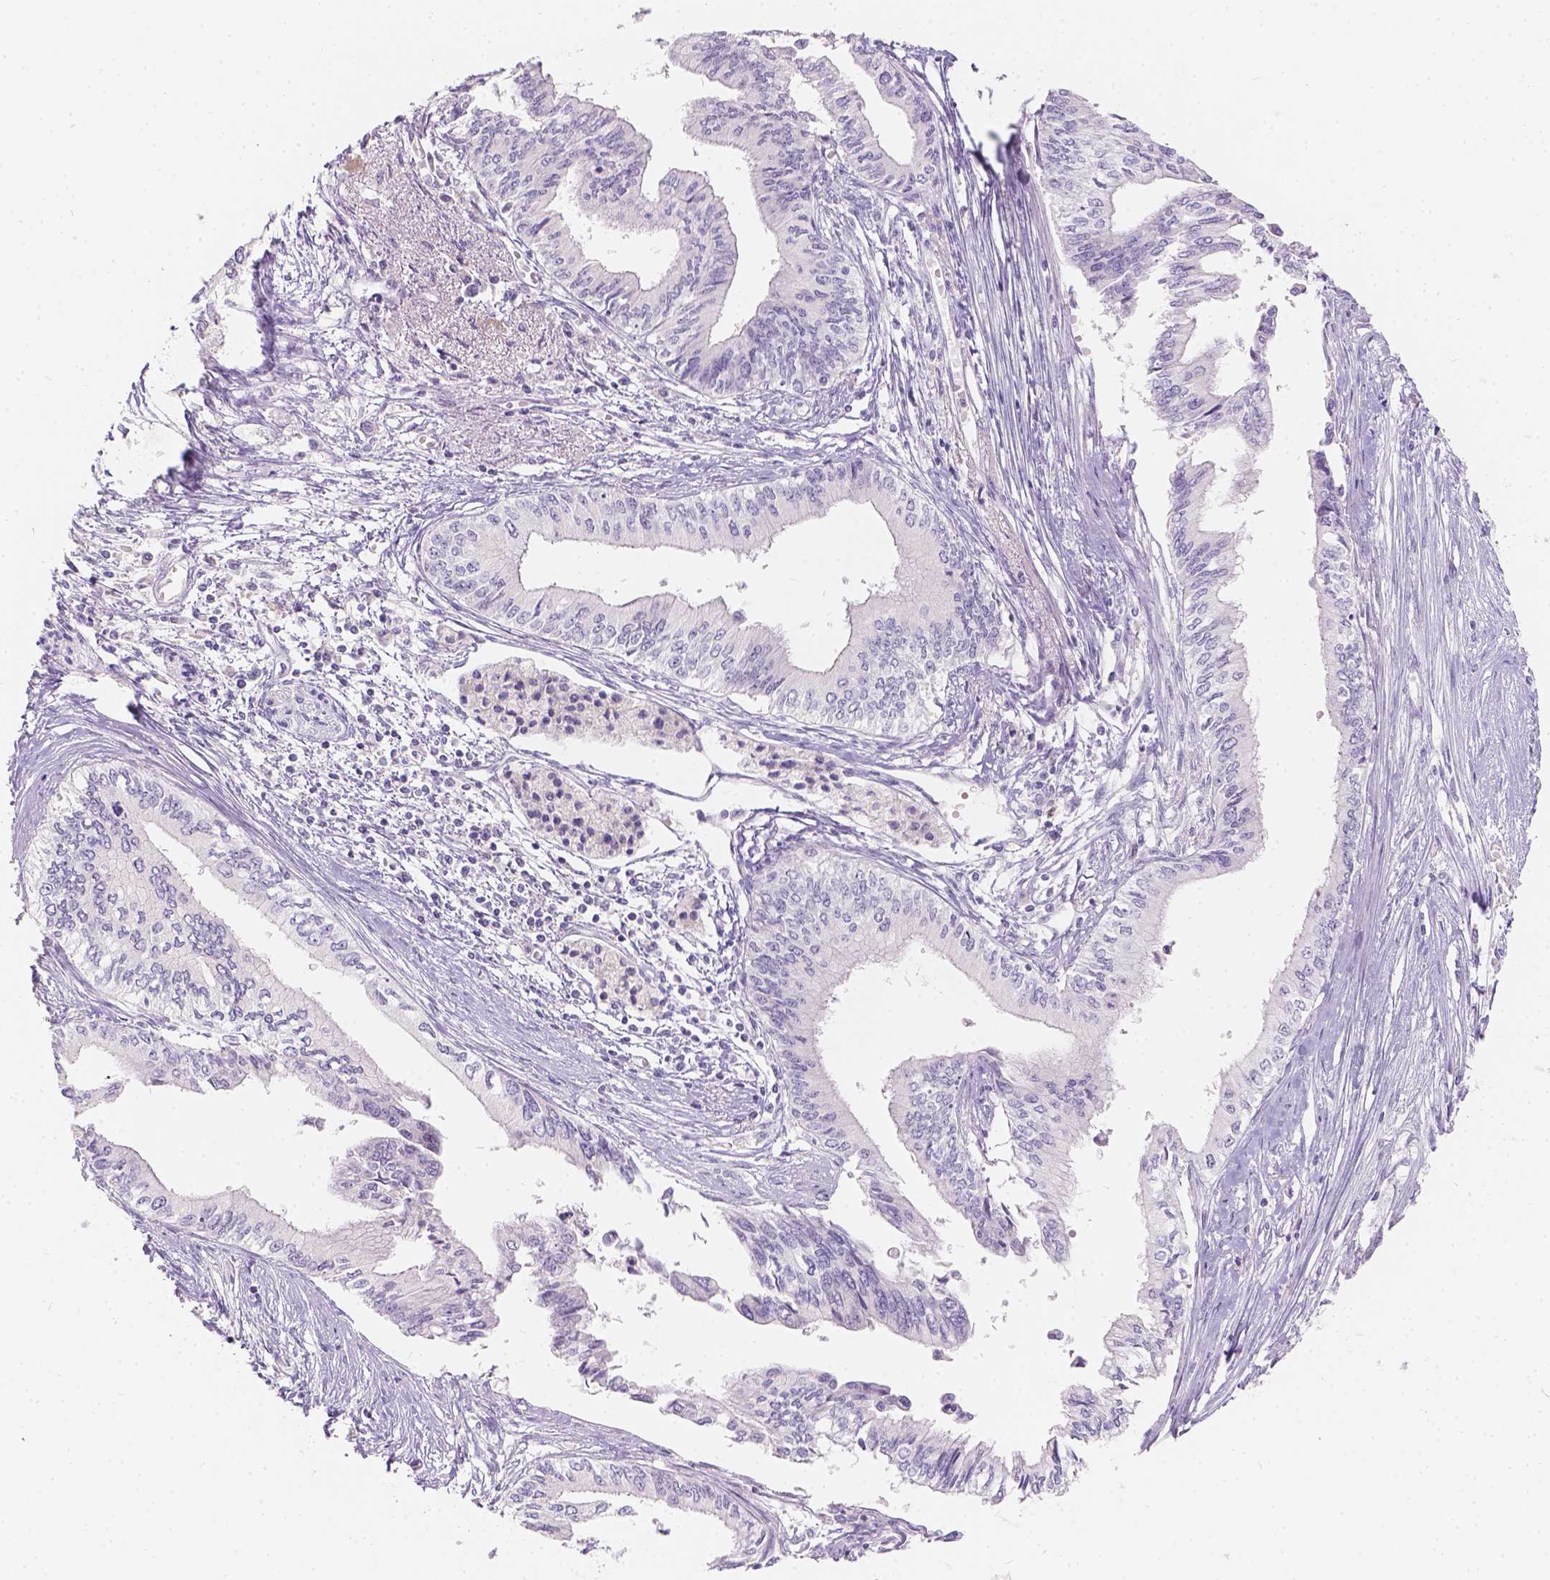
{"staining": {"intensity": "negative", "quantity": "none", "location": "none"}, "tissue": "pancreatic cancer", "cell_type": "Tumor cells", "image_type": "cancer", "snomed": [{"axis": "morphology", "description": "Adenocarcinoma, NOS"}, {"axis": "topography", "description": "Pancreas"}], "caption": "Immunohistochemistry (IHC) image of pancreatic cancer stained for a protein (brown), which demonstrates no expression in tumor cells. Nuclei are stained in blue.", "gene": "HTN3", "patient": {"sex": "female", "age": 61}}